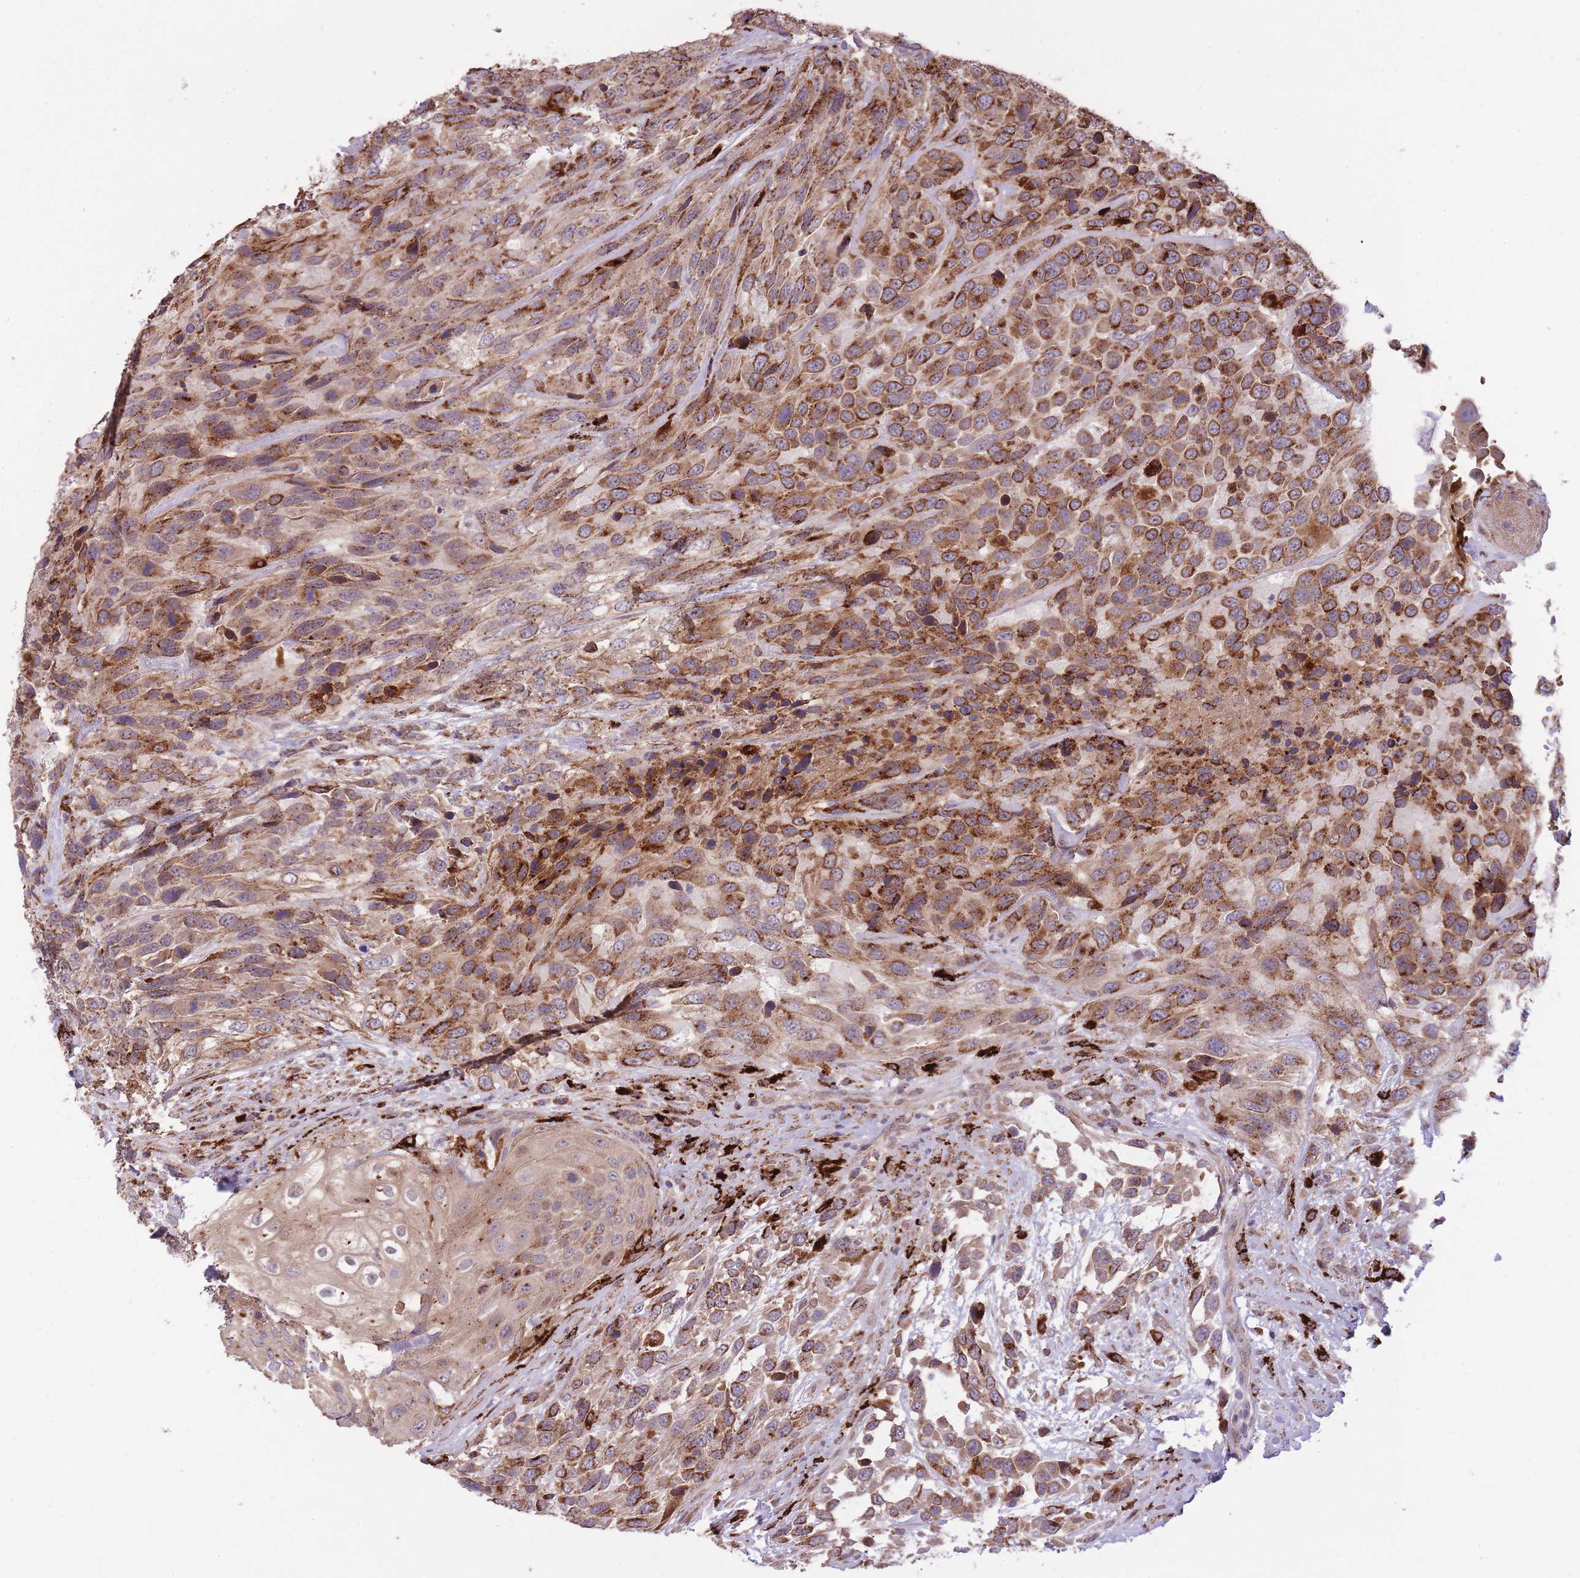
{"staining": {"intensity": "moderate", "quantity": ">75%", "location": "cytoplasmic/membranous"}, "tissue": "urothelial cancer", "cell_type": "Tumor cells", "image_type": "cancer", "snomed": [{"axis": "morphology", "description": "Urothelial carcinoma, High grade"}, {"axis": "topography", "description": "Urinary bladder"}], "caption": "DAB (3,3'-diaminobenzidine) immunohistochemical staining of human urothelial cancer displays moderate cytoplasmic/membranous protein staining in approximately >75% of tumor cells. (Brightfield microscopy of DAB IHC at high magnification).", "gene": "POLR3F", "patient": {"sex": "female", "age": 70}}